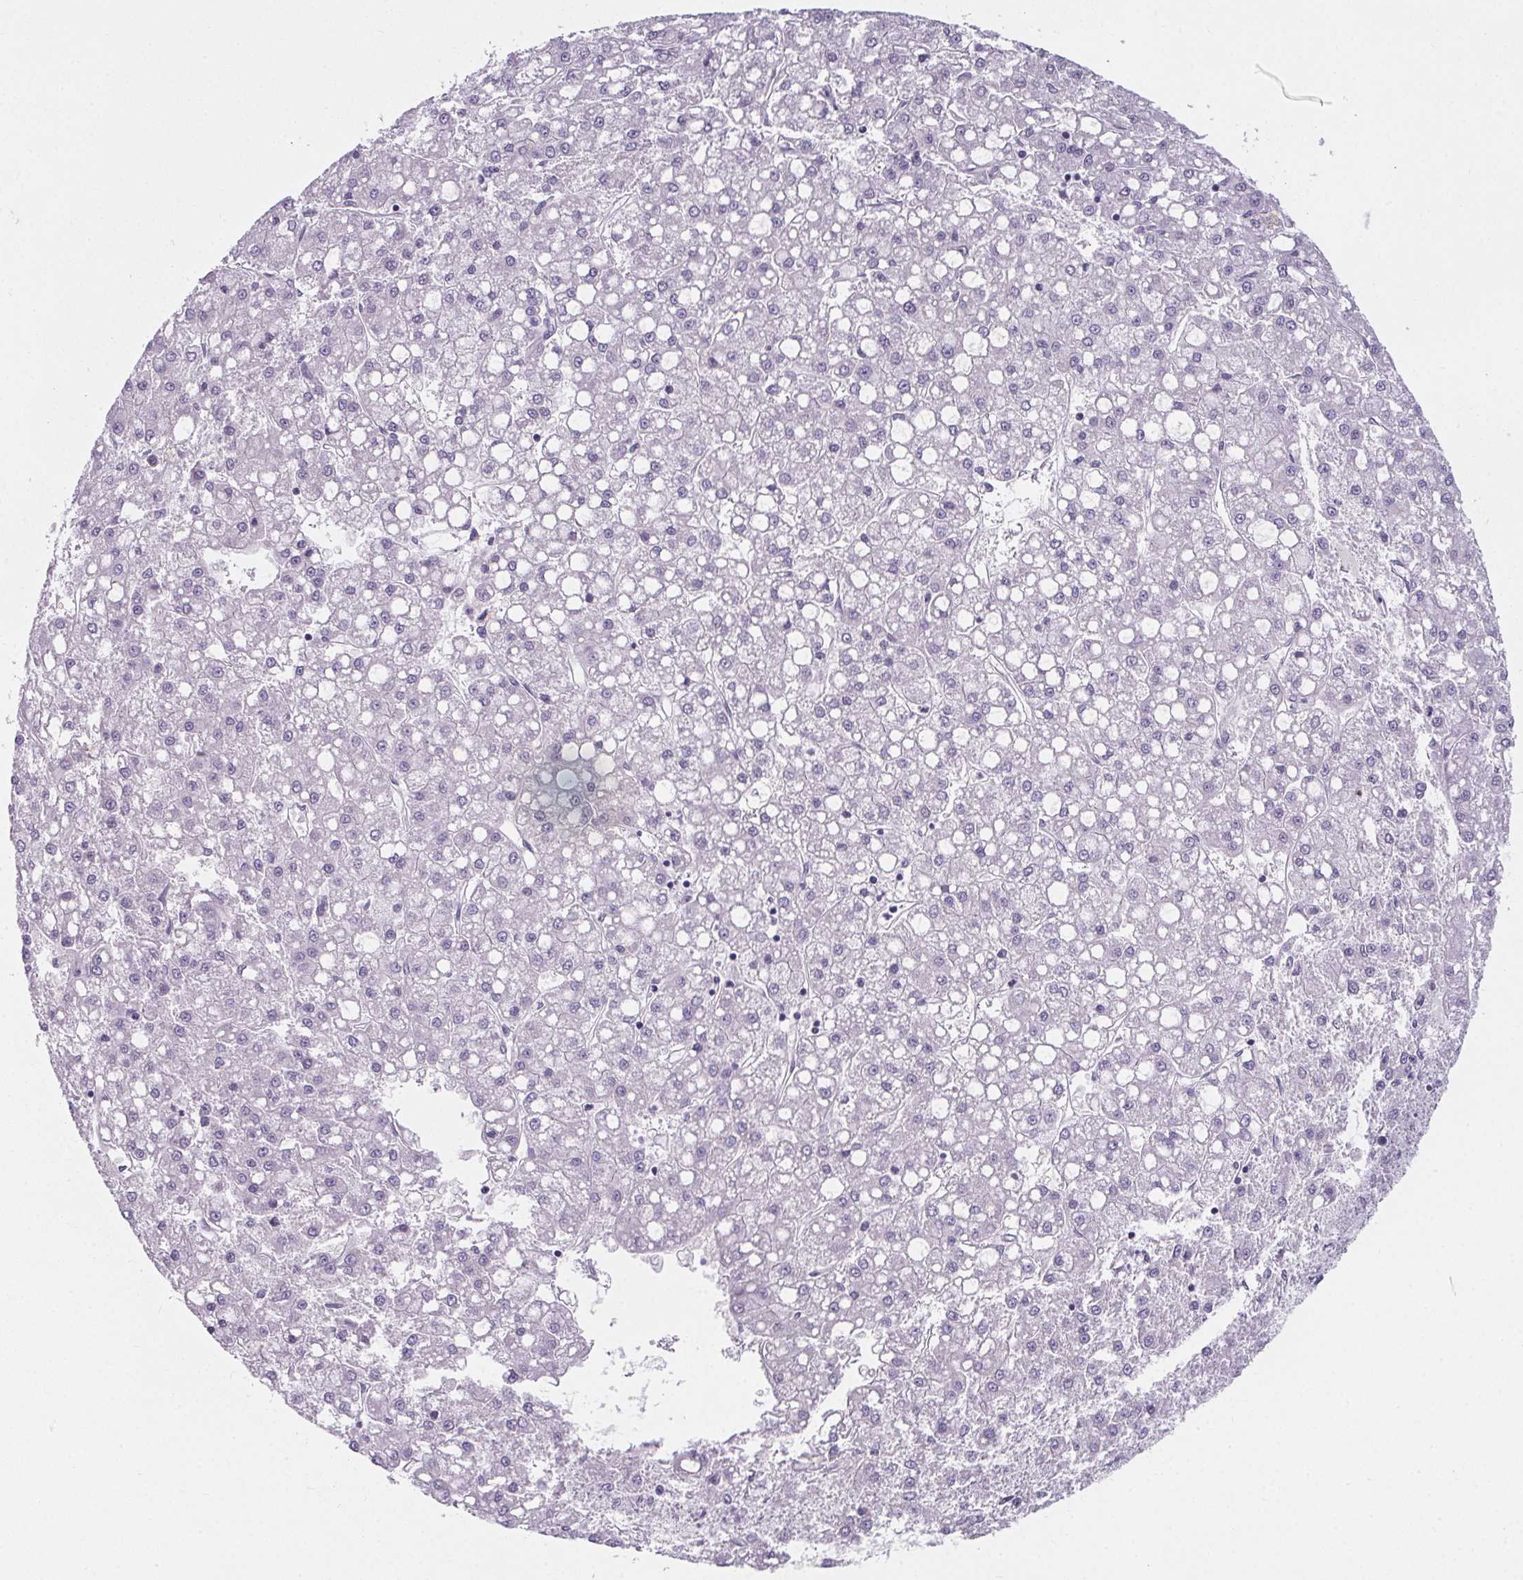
{"staining": {"intensity": "negative", "quantity": "none", "location": "none"}, "tissue": "liver cancer", "cell_type": "Tumor cells", "image_type": "cancer", "snomed": [{"axis": "morphology", "description": "Carcinoma, Hepatocellular, NOS"}, {"axis": "topography", "description": "Liver"}], "caption": "Immunohistochemistry image of neoplastic tissue: liver hepatocellular carcinoma stained with DAB (3,3'-diaminobenzidine) reveals no significant protein expression in tumor cells. (Brightfield microscopy of DAB IHC at high magnification).", "gene": "ADRB1", "patient": {"sex": "male", "age": 67}}